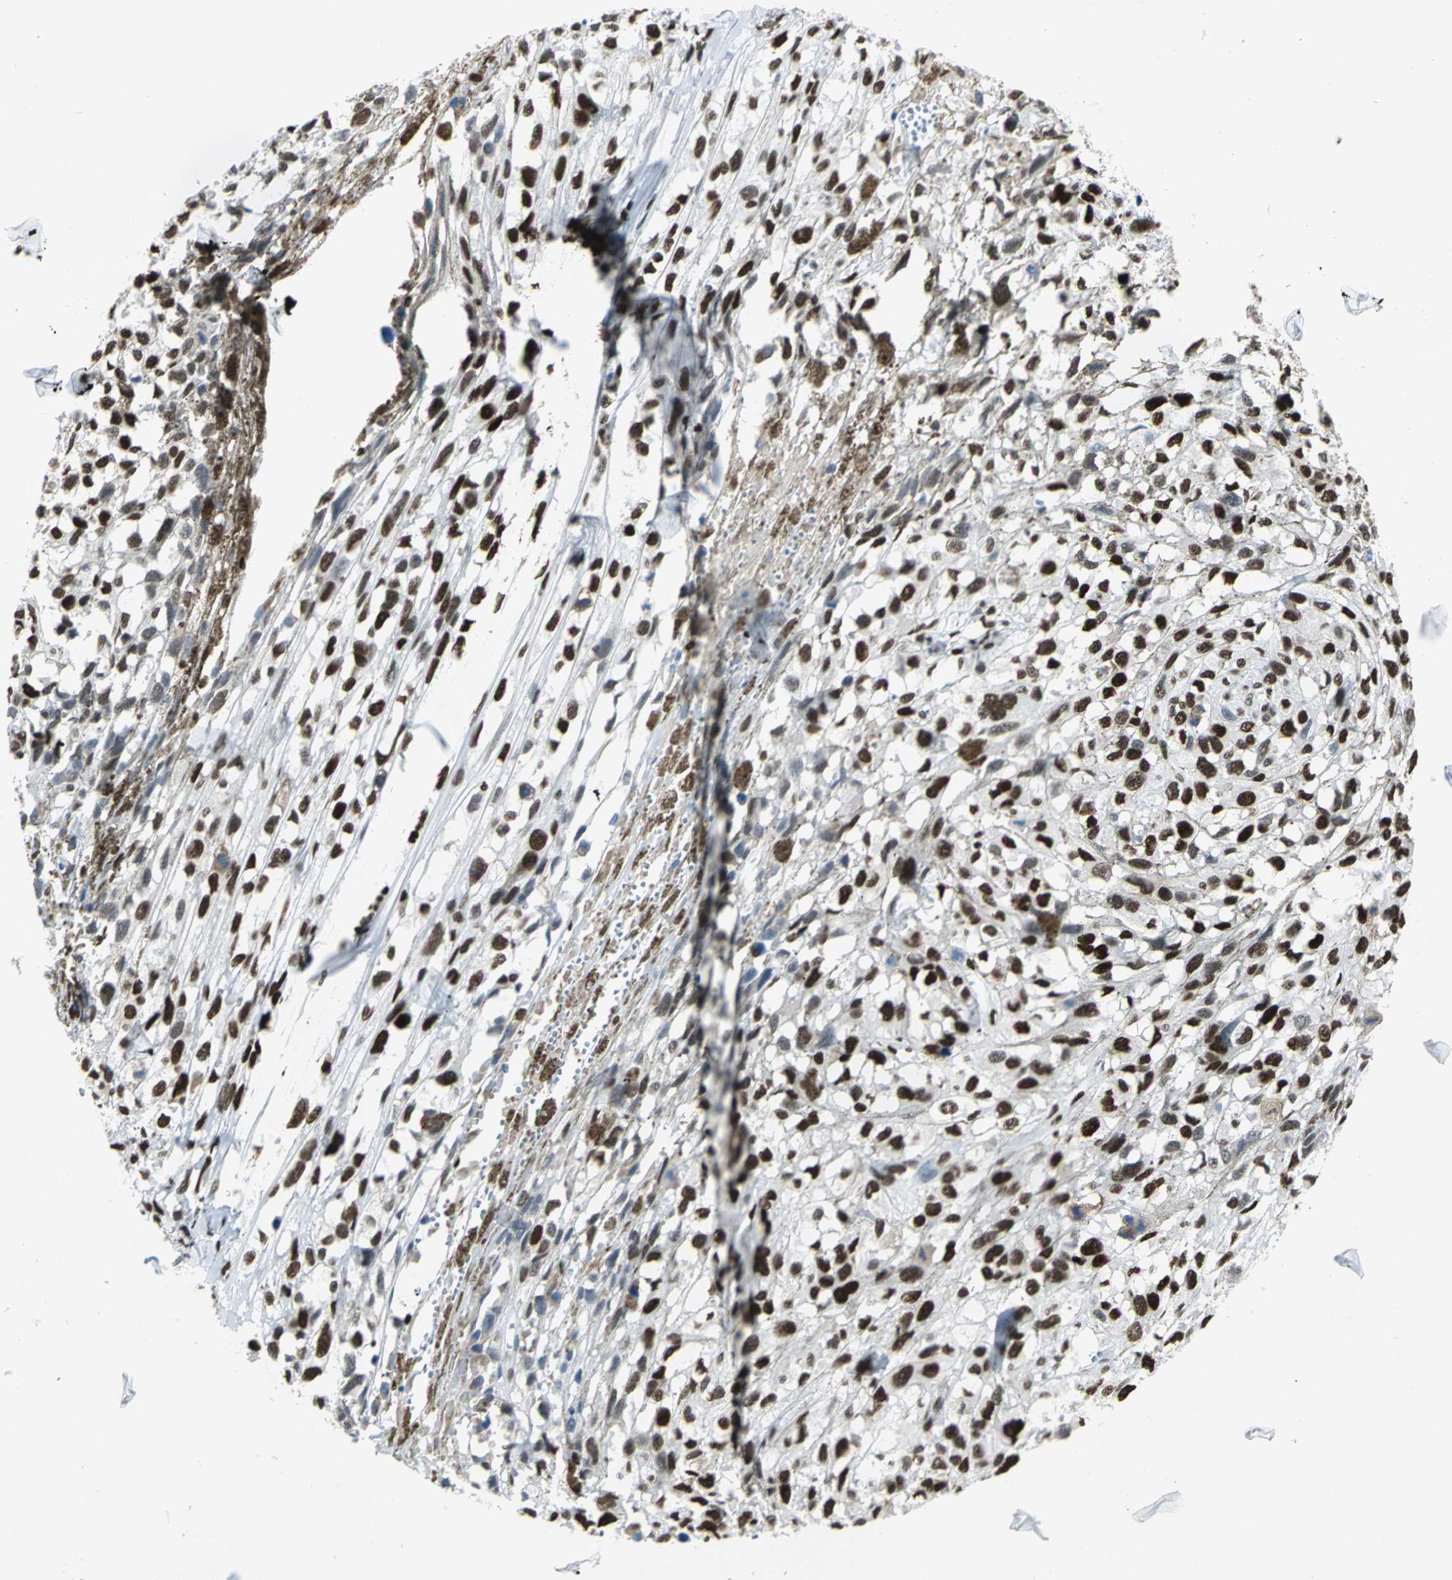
{"staining": {"intensity": "strong", "quantity": ">75%", "location": "nuclear"}, "tissue": "melanoma", "cell_type": "Tumor cells", "image_type": "cancer", "snomed": [{"axis": "morphology", "description": "Malignant melanoma, Metastatic site"}, {"axis": "topography", "description": "Lymph node"}], "caption": "Brown immunohistochemical staining in melanoma exhibits strong nuclear positivity in about >75% of tumor cells.", "gene": "HNRNPD", "patient": {"sex": "male", "age": 59}}